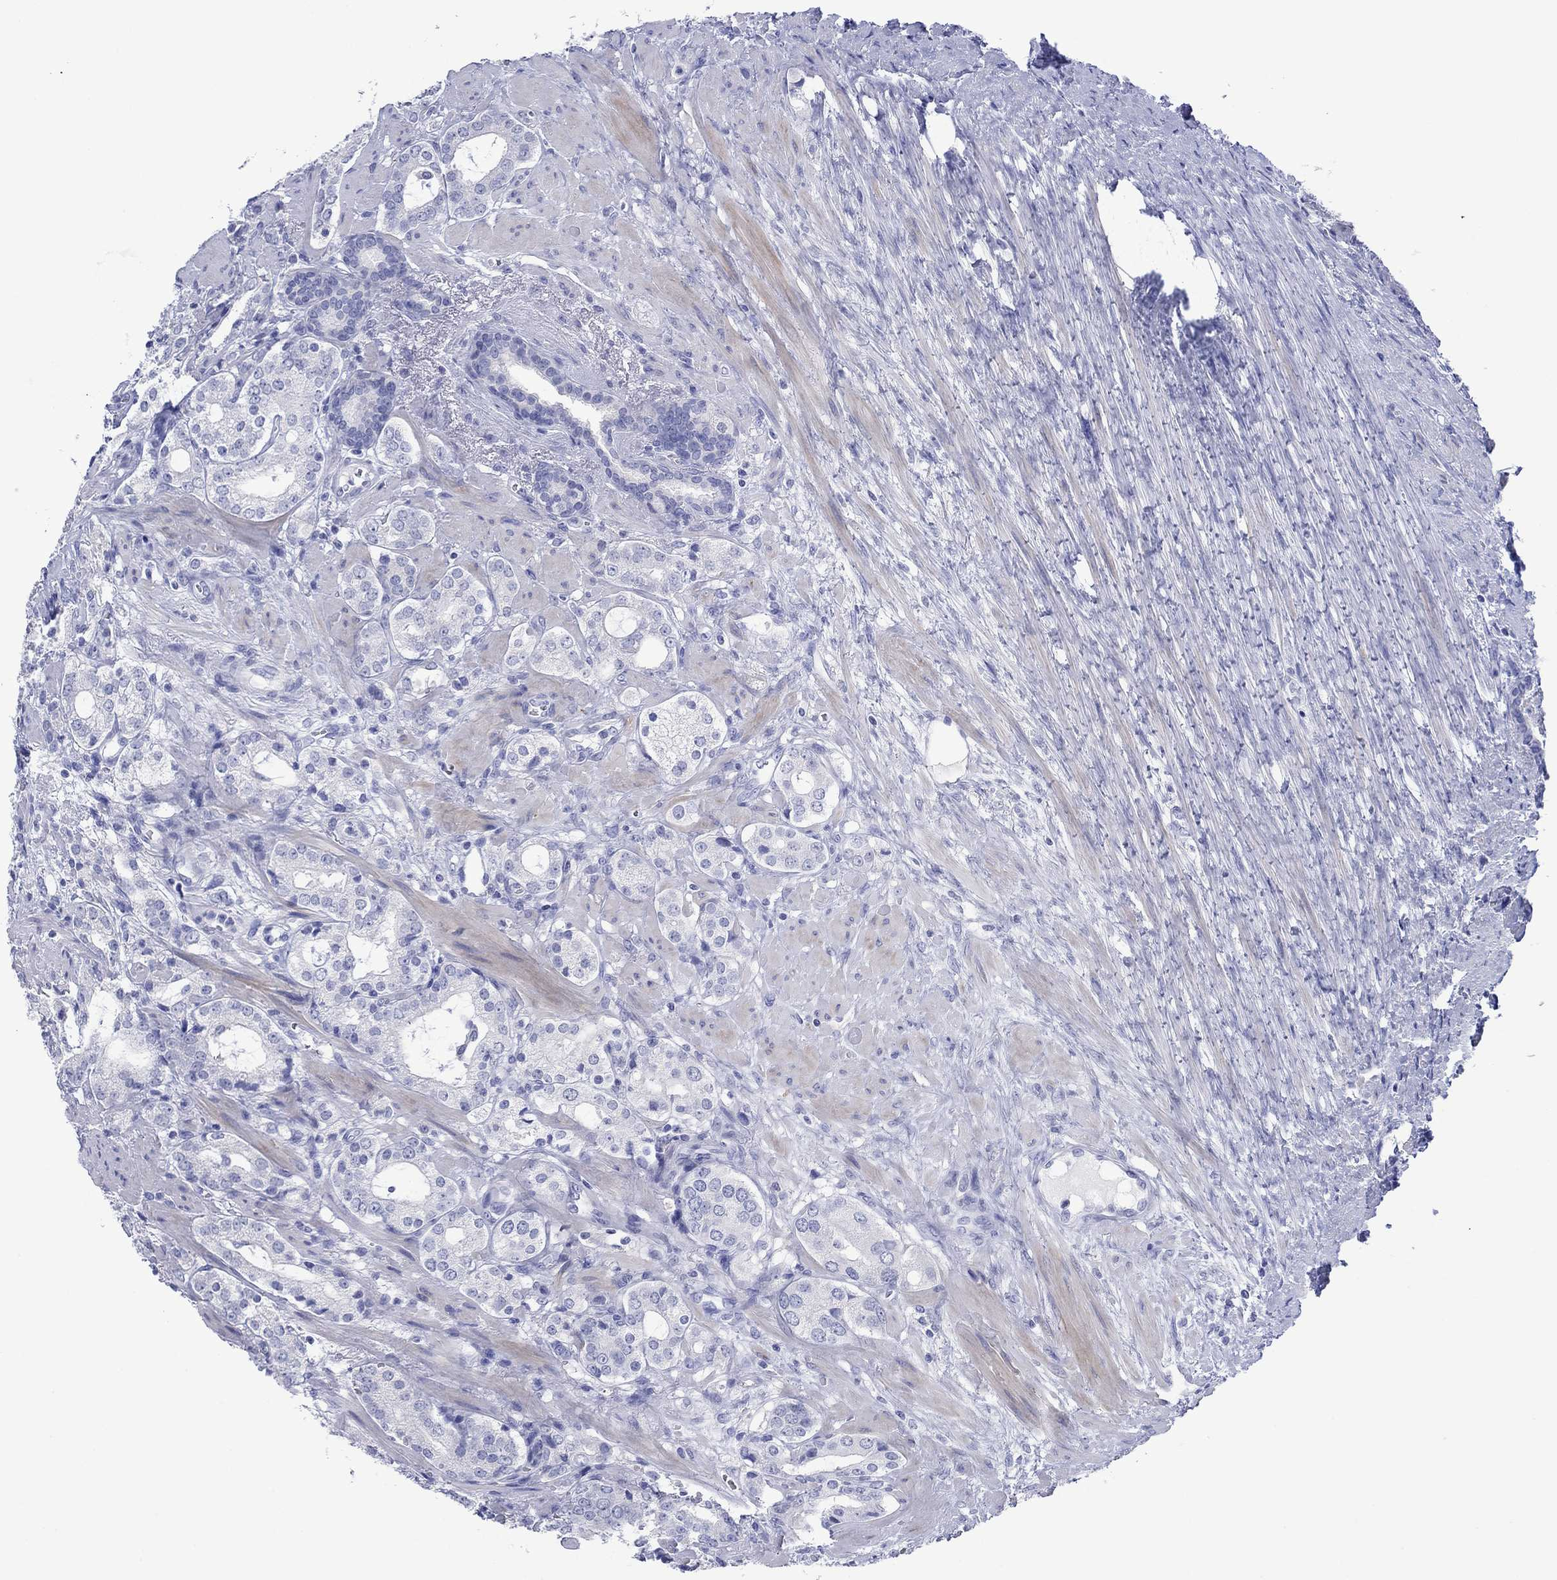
{"staining": {"intensity": "negative", "quantity": "none", "location": "none"}, "tissue": "prostate cancer", "cell_type": "Tumor cells", "image_type": "cancer", "snomed": [{"axis": "morphology", "description": "Adenocarcinoma, NOS"}, {"axis": "topography", "description": "Prostate"}], "caption": "This is an immunohistochemistry (IHC) photomicrograph of prostate cancer (adenocarcinoma). There is no expression in tumor cells.", "gene": "MLANA", "patient": {"sex": "male", "age": 66}}